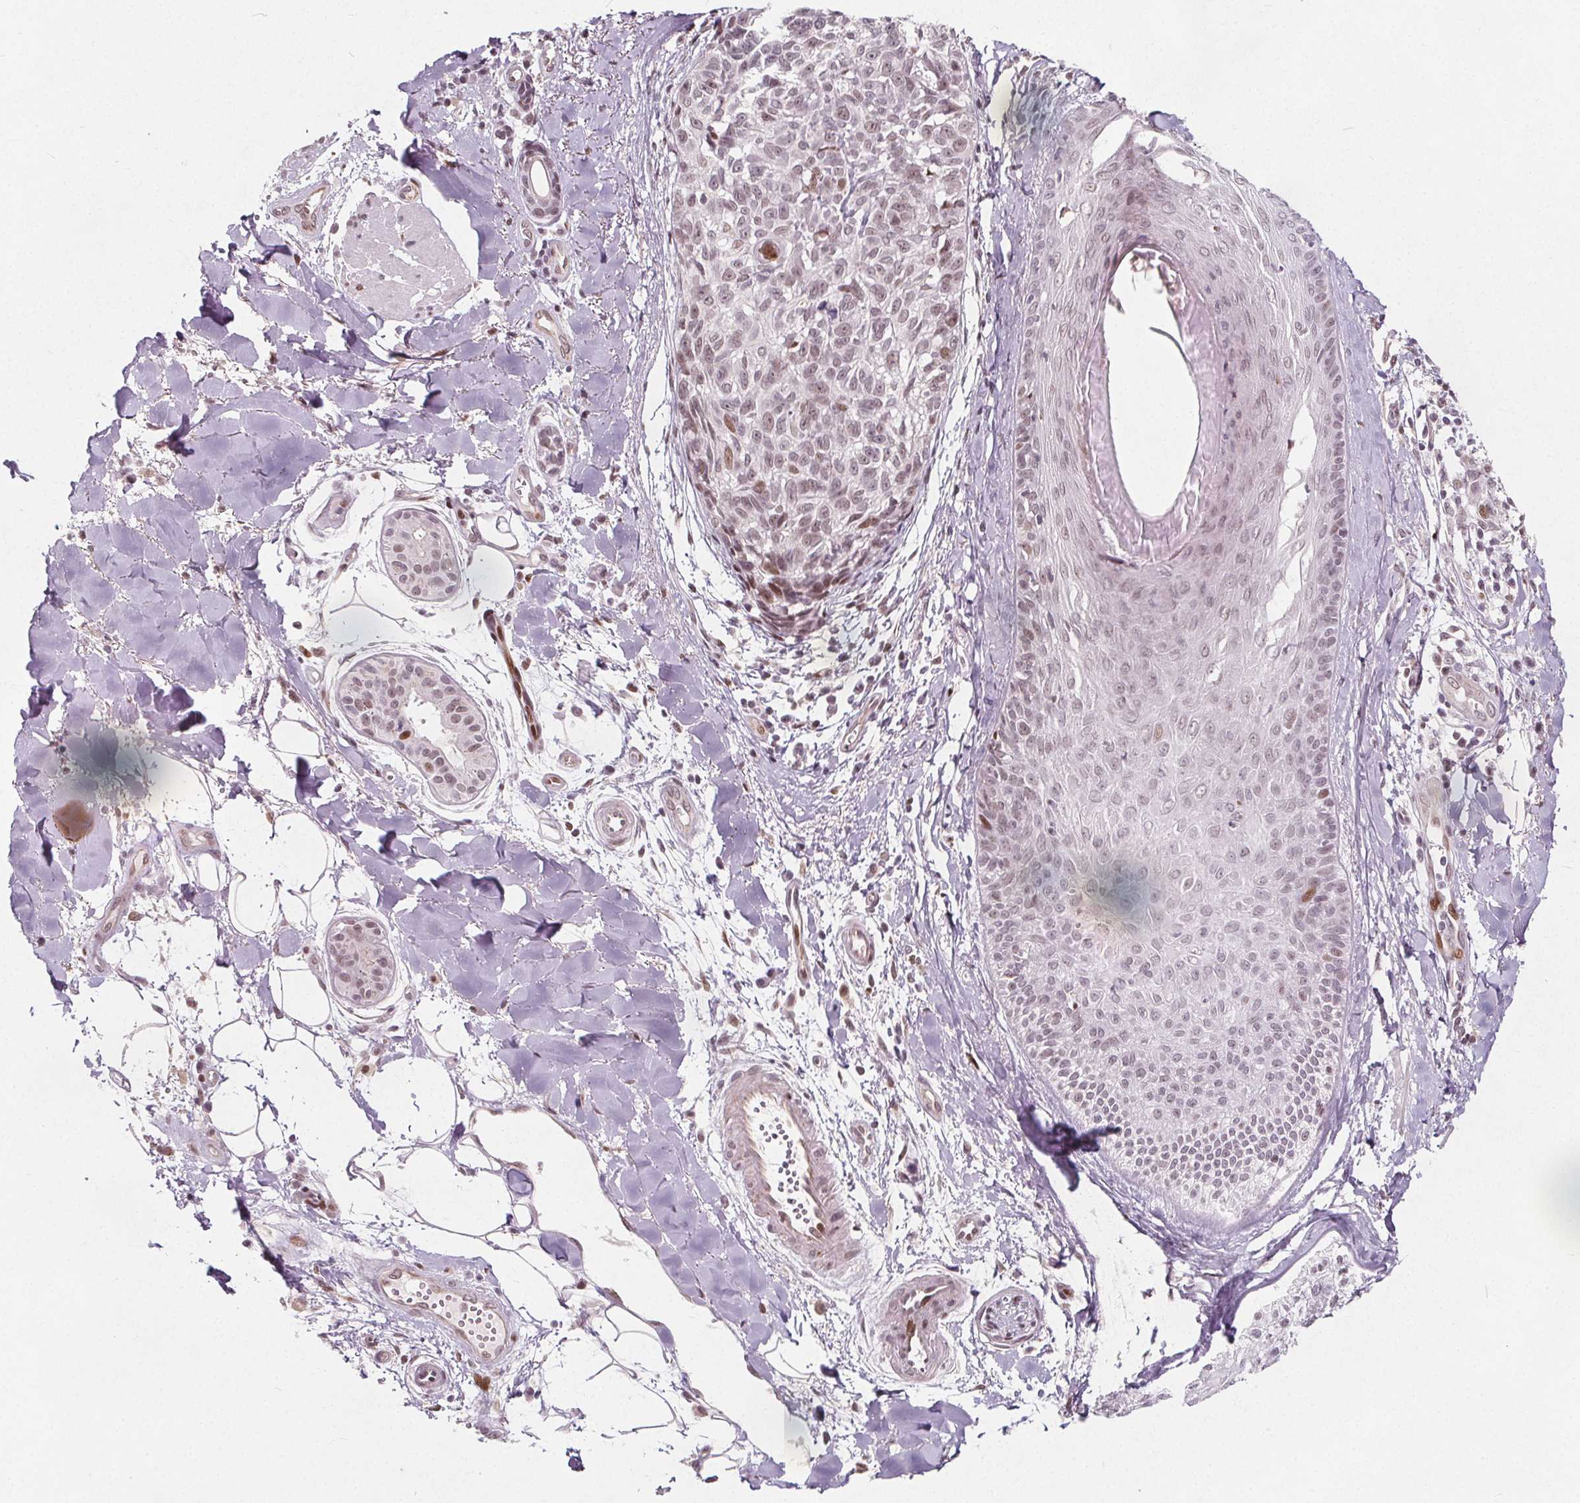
{"staining": {"intensity": "moderate", "quantity": ">75%", "location": "nuclear"}, "tissue": "melanoma", "cell_type": "Tumor cells", "image_type": "cancer", "snomed": [{"axis": "morphology", "description": "Malignant melanoma, NOS"}, {"axis": "topography", "description": "Skin"}], "caption": "Immunohistochemical staining of malignant melanoma demonstrates medium levels of moderate nuclear protein staining in about >75% of tumor cells. The staining was performed using DAB to visualize the protein expression in brown, while the nuclei were stained in blue with hematoxylin (Magnification: 20x).", "gene": "TAF6L", "patient": {"sex": "male", "age": 48}}